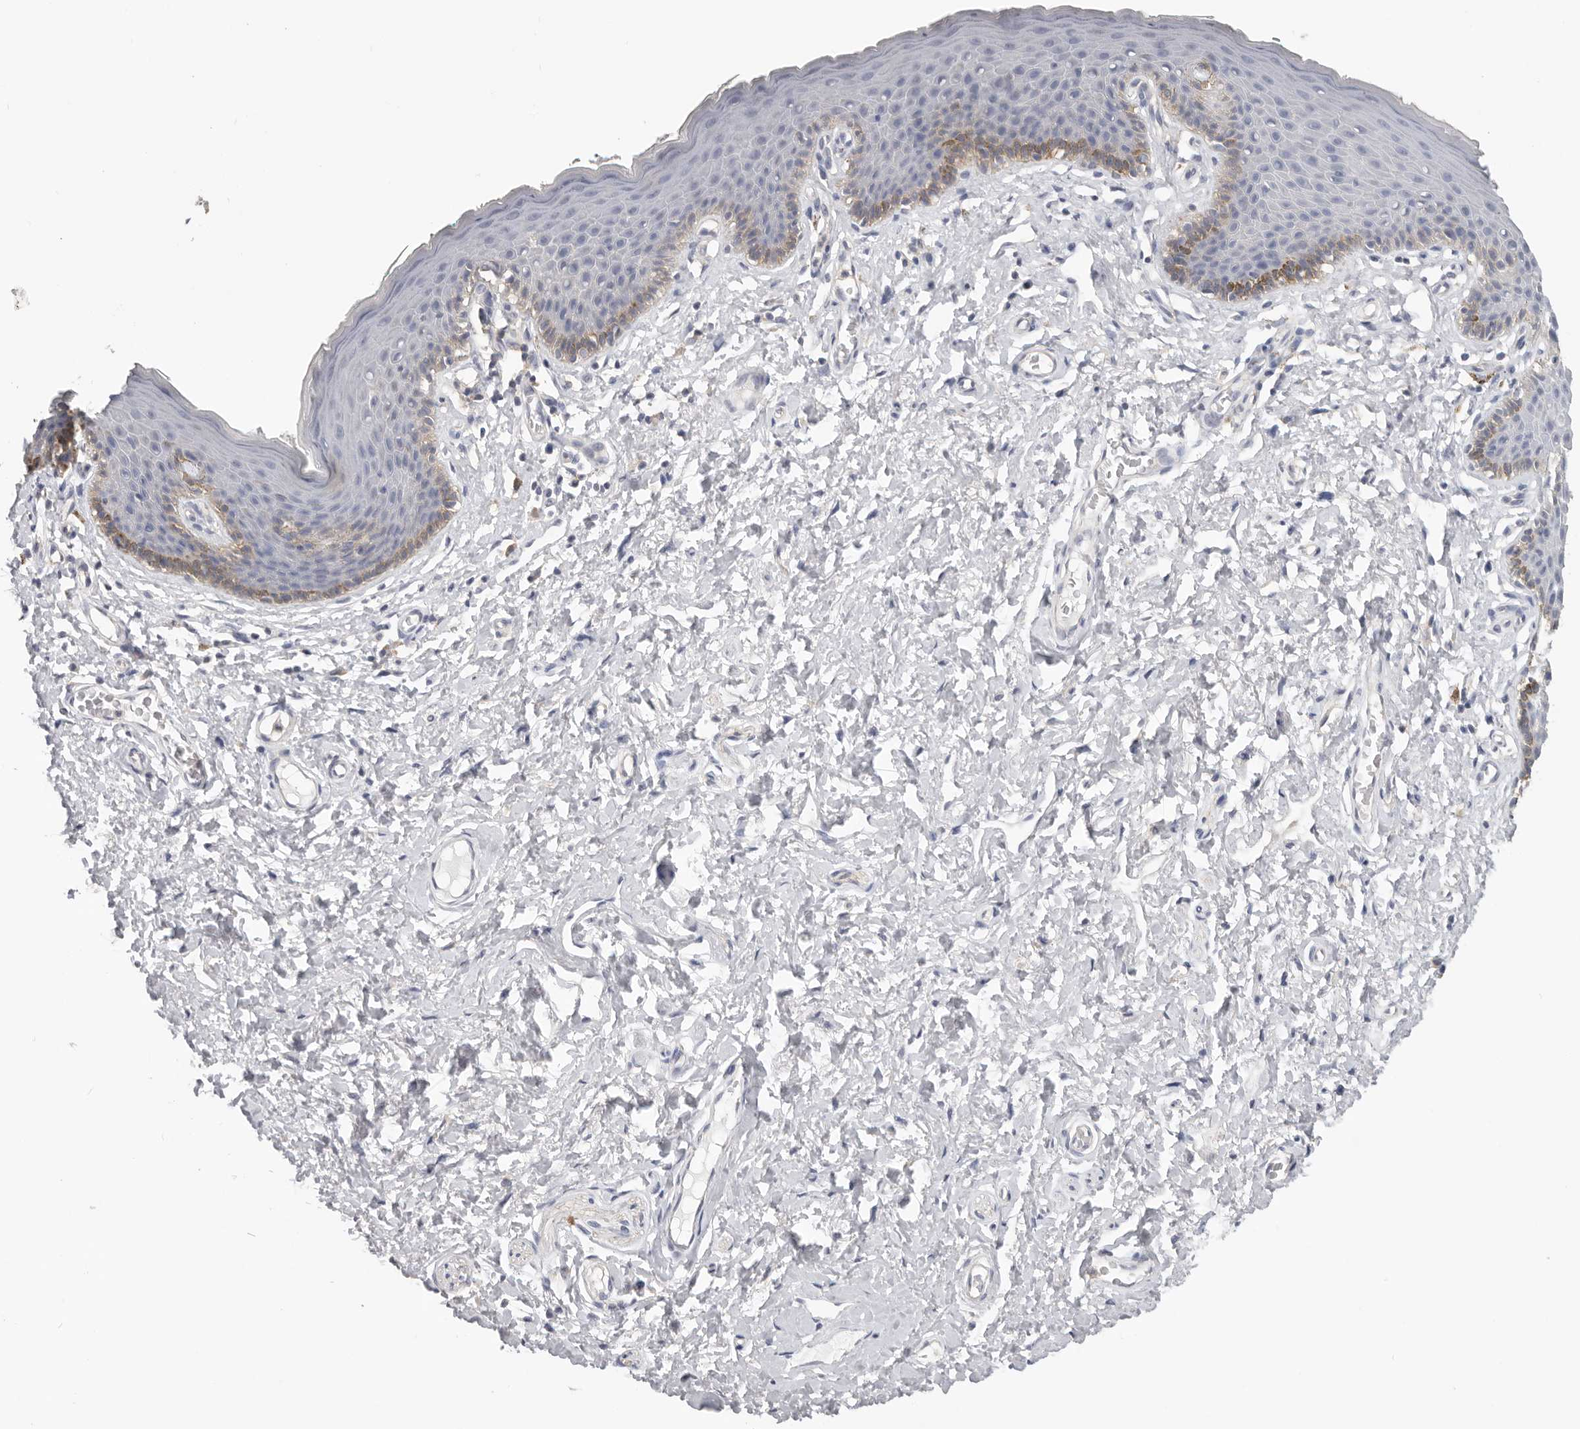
{"staining": {"intensity": "moderate", "quantity": "<25%", "location": "cytoplasmic/membranous"}, "tissue": "skin", "cell_type": "Epidermal cells", "image_type": "normal", "snomed": [{"axis": "morphology", "description": "Normal tissue, NOS"}, {"axis": "topography", "description": "Vulva"}], "caption": "Immunohistochemical staining of benign skin shows moderate cytoplasmic/membranous protein expression in approximately <25% of epidermal cells.", "gene": "WDTC1", "patient": {"sex": "female", "age": 66}}